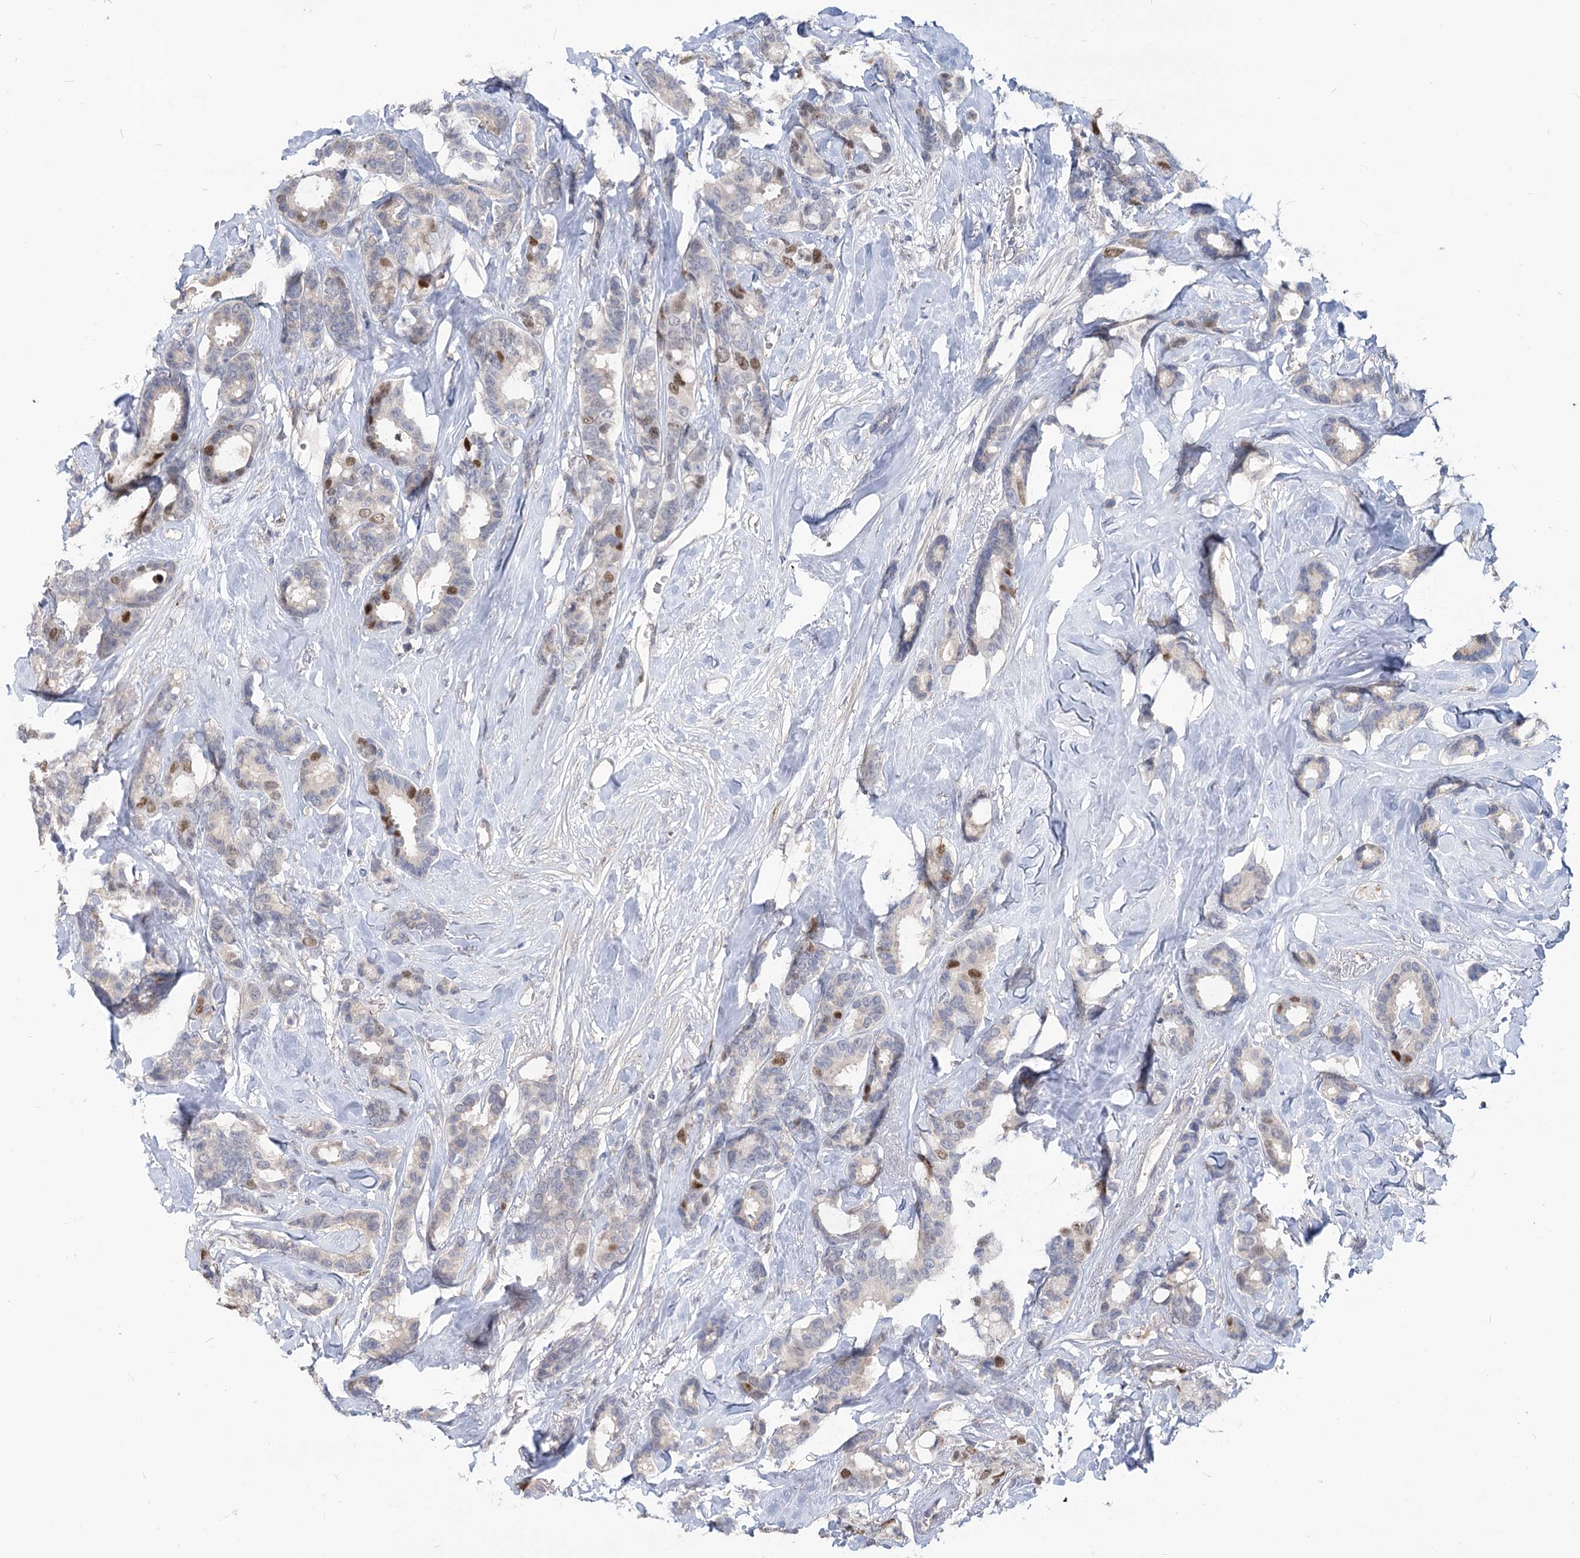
{"staining": {"intensity": "moderate", "quantity": "<25%", "location": "nuclear"}, "tissue": "breast cancer", "cell_type": "Tumor cells", "image_type": "cancer", "snomed": [{"axis": "morphology", "description": "Duct carcinoma"}, {"axis": "topography", "description": "Breast"}], "caption": "Immunohistochemical staining of human breast cancer (intraductal carcinoma) exhibits low levels of moderate nuclear protein staining in about <25% of tumor cells. The staining was performed using DAB, with brown indicating positive protein expression. Nuclei are stained blue with hematoxylin.", "gene": "PIK3C2A", "patient": {"sex": "female", "age": 87}}